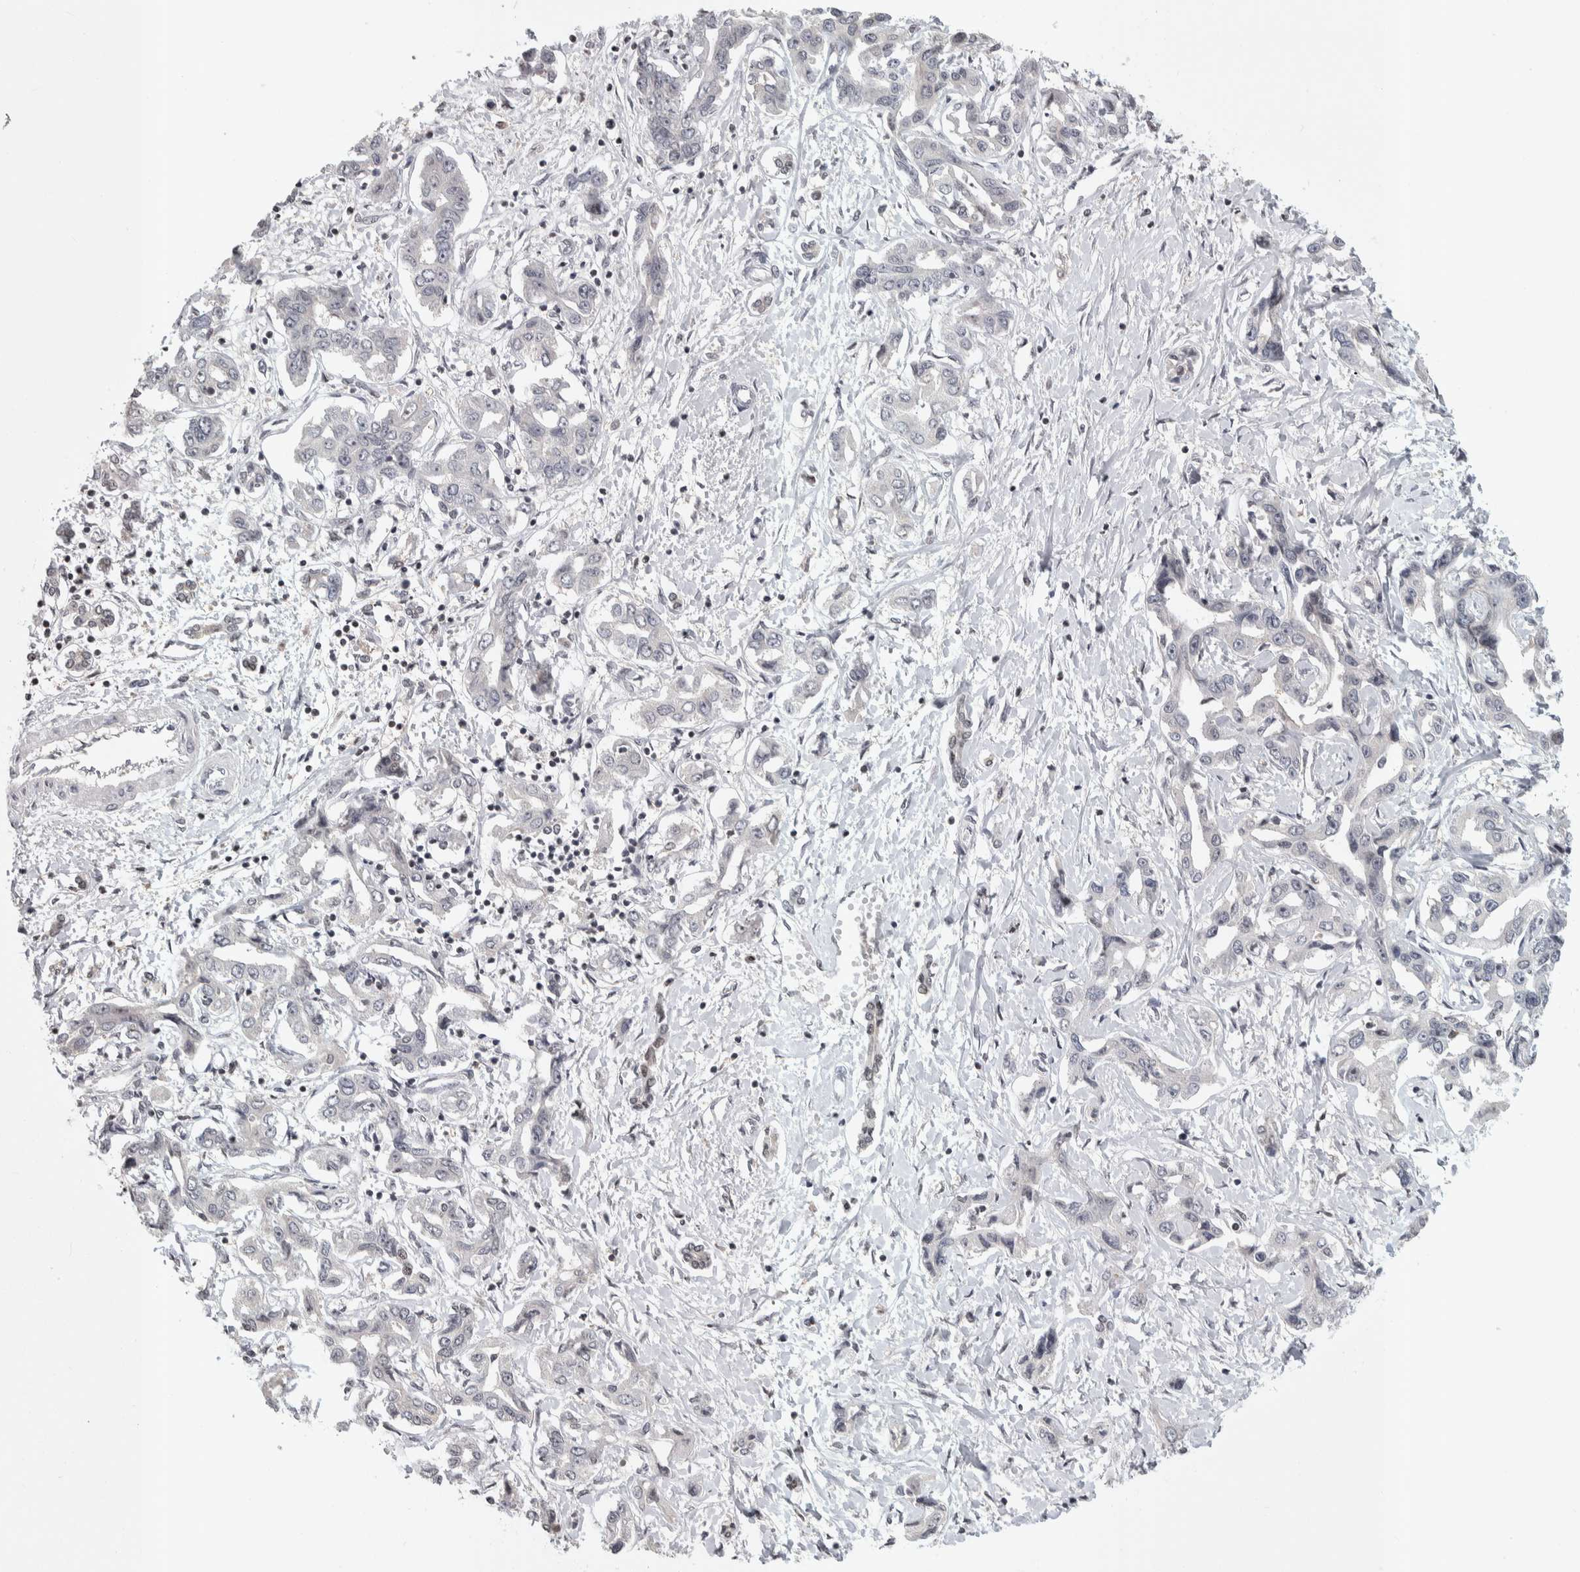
{"staining": {"intensity": "negative", "quantity": "none", "location": "none"}, "tissue": "liver cancer", "cell_type": "Tumor cells", "image_type": "cancer", "snomed": [{"axis": "morphology", "description": "Cholangiocarcinoma"}, {"axis": "topography", "description": "Liver"}], "caption": "High magnification brightfield microscopy of liver cancer (cholangiocarcinoma) stained with DAB (3,3'-diaminobenzidine) (brown) and counterstained with hematoxylin (blue): tumor cells show no significant staining. (Brightfield microscopy of DAB (3,3'-diaminobenzidine) immunohistochemistry at high magnification).", "gene": "ZSCAN21", "patient": {"sex": "male", "age": 59}}